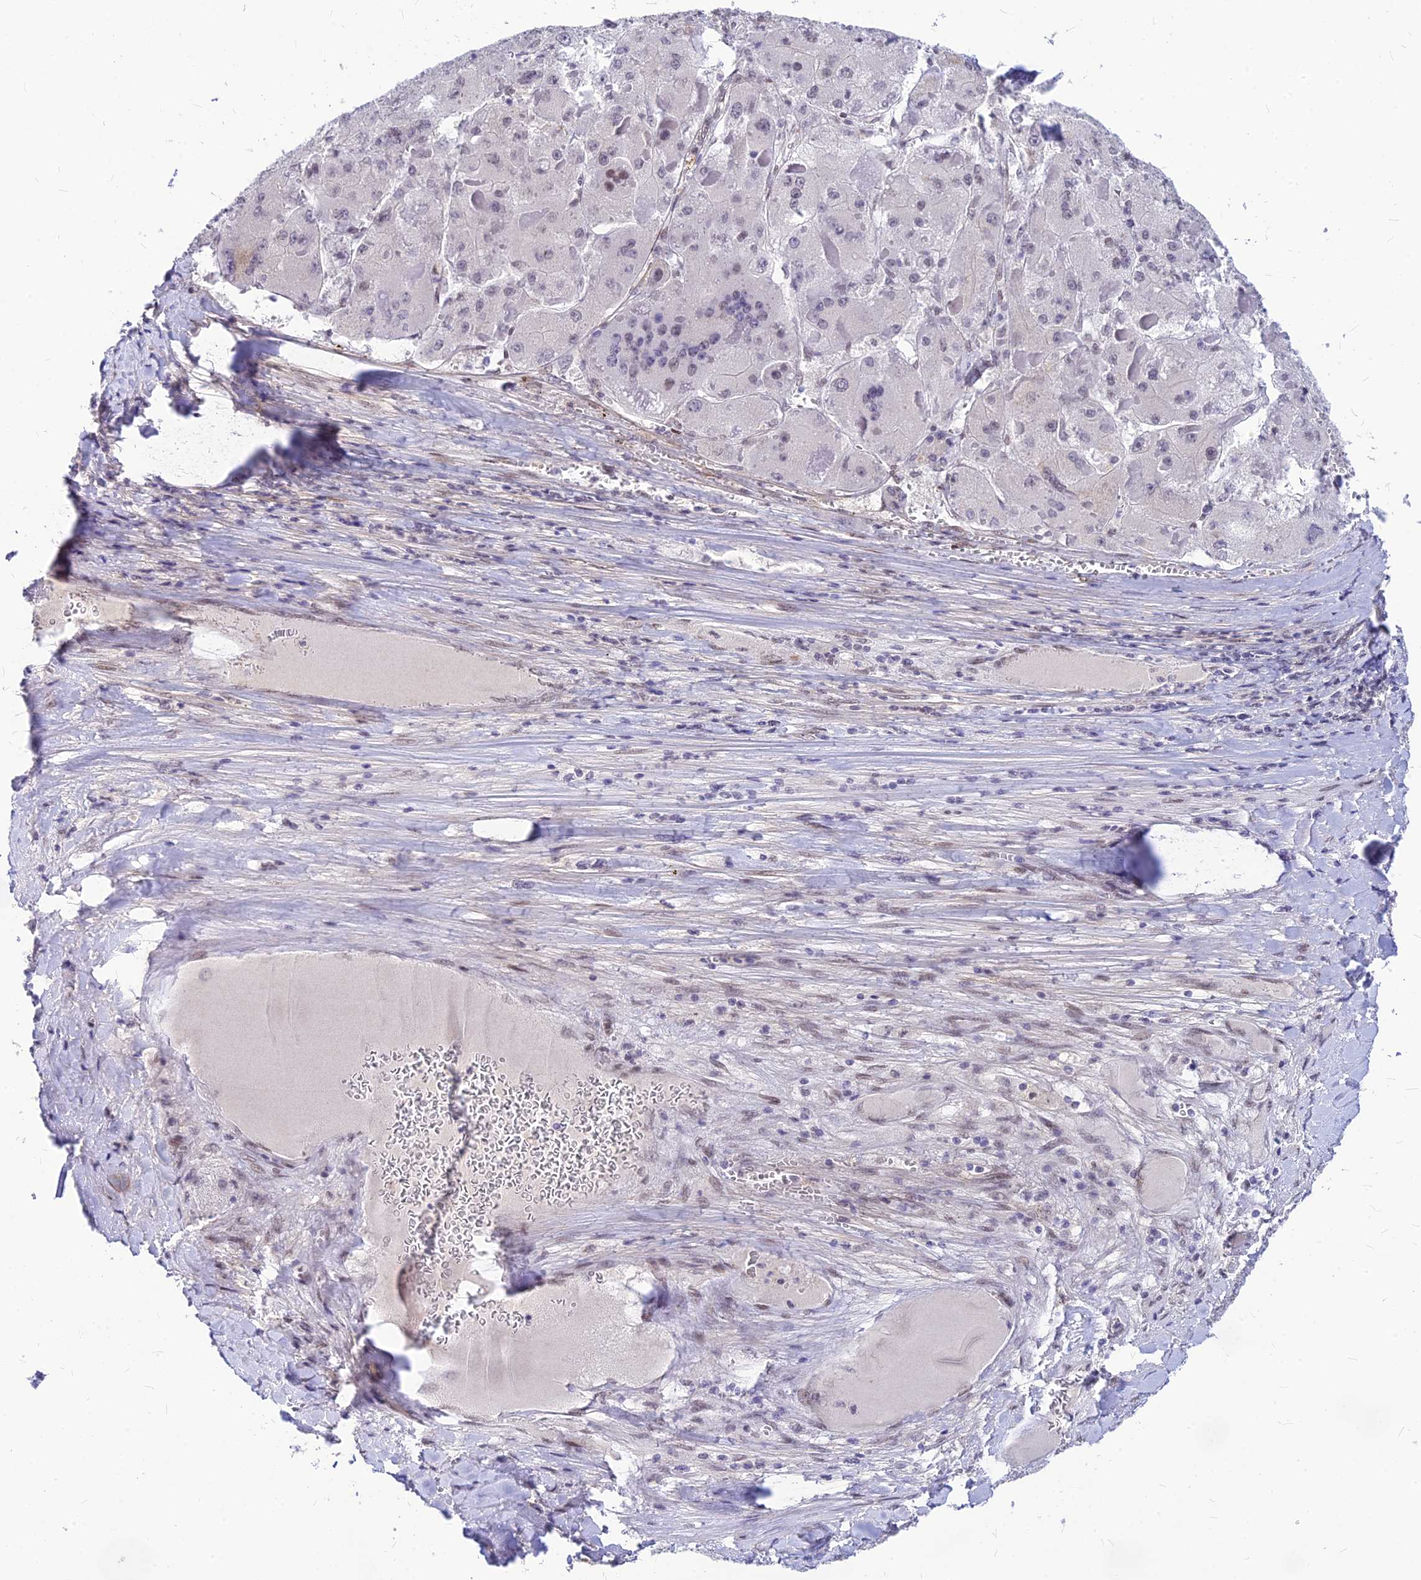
{"staining": {"intensity": "weak", "quantity": "<25%", "location": "nuclear"}, "tissue": "liver cancer", "cell_type": "Tumor cells", "image_type": "cancer", "snomed": [{"axis": "morphology", "description": "Carcinoma, Hepatocellular, NOS"}, {"axis": "topography", "description": "Liver"}], "caption": "This is a micrograph of immunohistochemistry (IHC) staining of liver cancer (hepatocellular carcinoma), which shows no expression in tumor cells.", "gene": "KCTD13", "patient": {"sex": "female", "age": 73}}